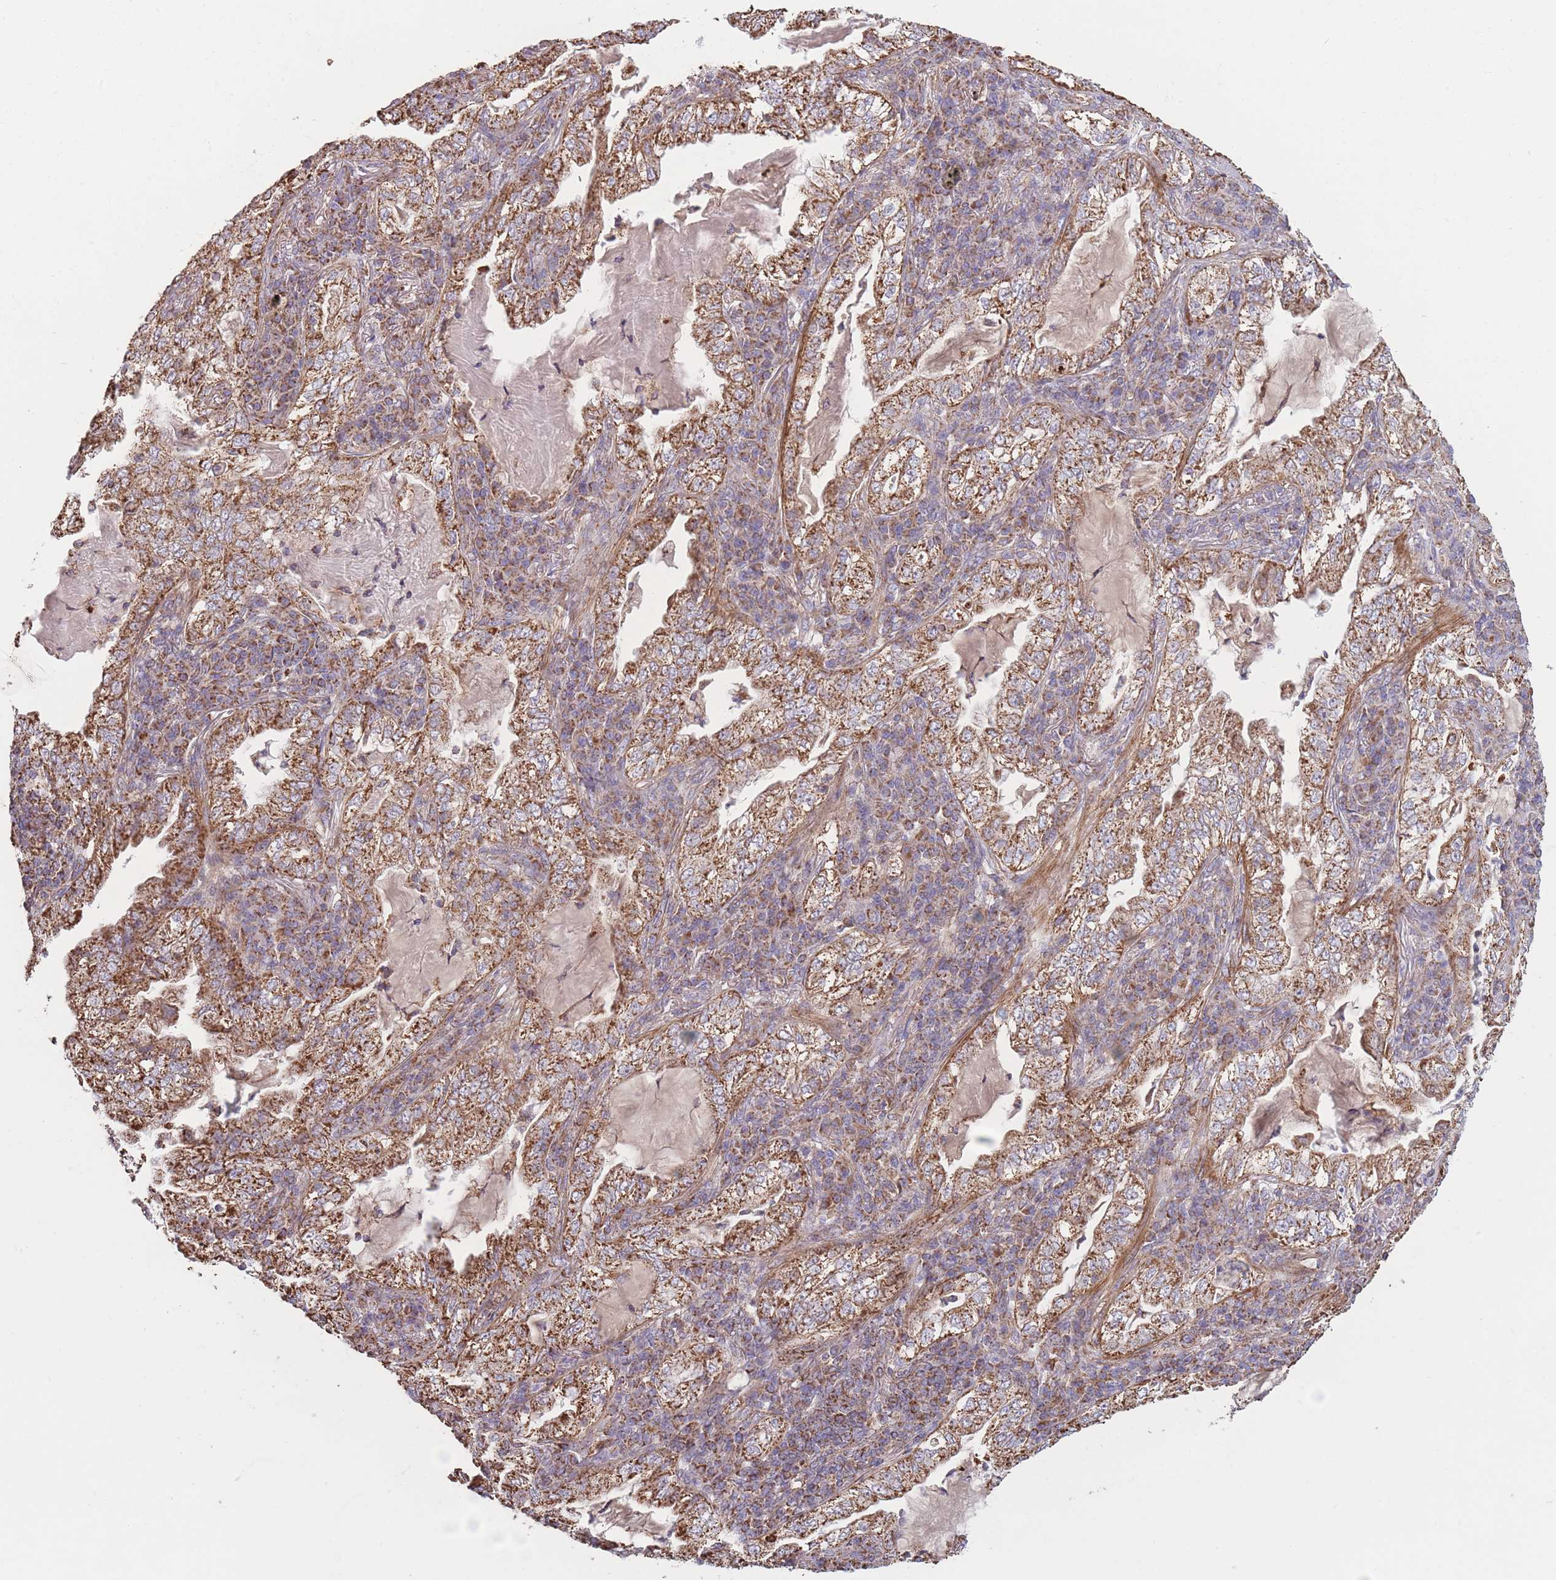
{"staining": {"intensity": "strong", "quantity": ">75%", "location": "cytoplasmic/membranous"}, "tissue": "lung cancer", "cell_type": "Tumor cells", "image_type": "cancer", "snomed": [{"axis": "morphology", "description": "Adenocarcinoma, NOS"}, {"axis": "topography", "description": "Lung"}], "caption": "Human lung adenocarcinoma stained with a brown dye demonstrates strong cytoplasmic/membranous positive staining in about >75% of tumor cells.", "gene": "KIF16B", "patient": {"sex": "female", "age": 73}}